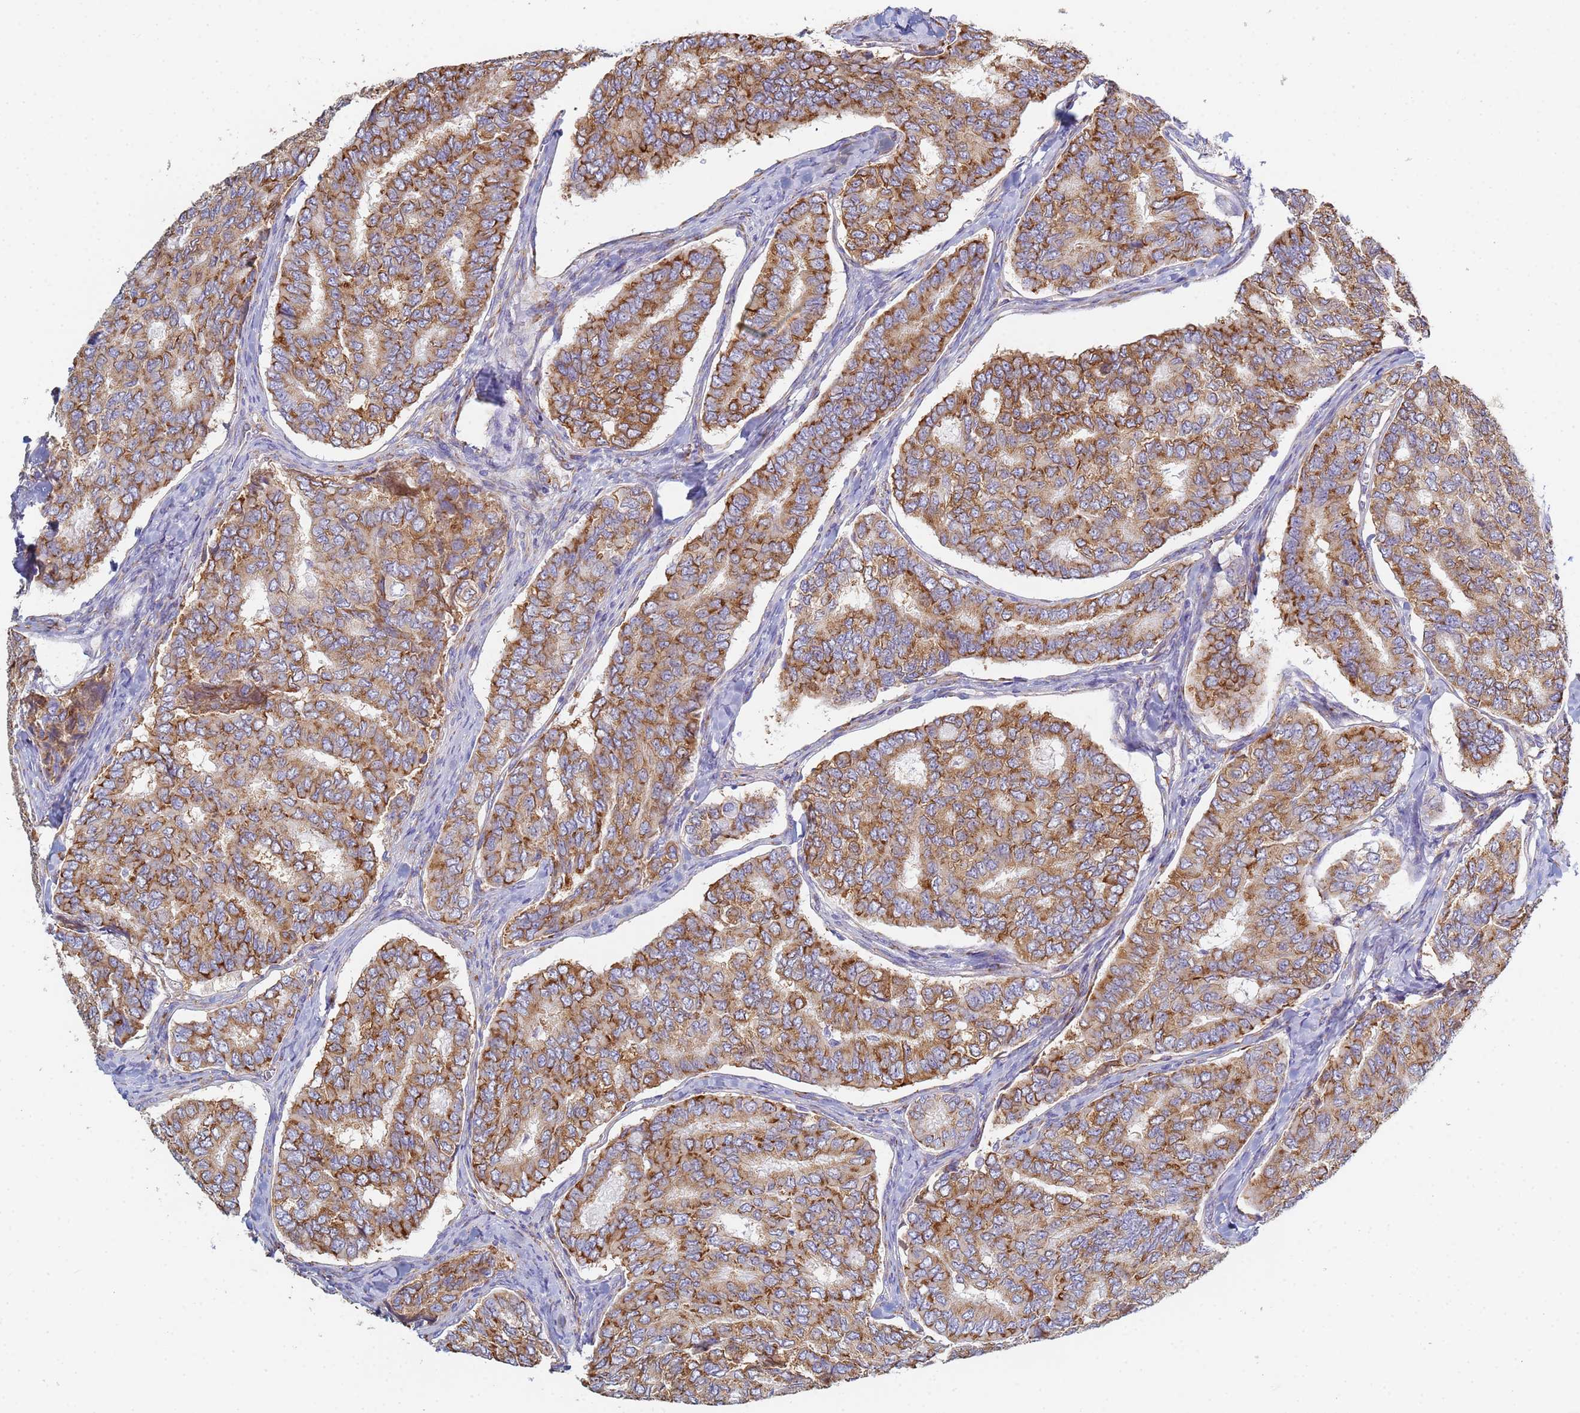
{"staining": {"intensity": "moderate", "quantity": ">75%", "location": "cytoplasmic/membranous"}, "tissue": "thyroid cancer", "cell_type": "Tumor cells", "image_type": "cancer", "snomed": [{"axis": "morphology", "description": "Papillary adenocarcinoma, NOS"}, {"axis": "topography", "description": "Thyroid gland"}], "caption": "Immunohistochemistry staining of thyroid cancer, which shows medium levels of moderate cytoplasmic/membranous positivity in about >75% of tumor cells indicating moderate cytoplasmic/membranous protein staining. The staining was performed using DAB (brown) for protein detection and nuclei were counterstained in hematoxylin (blue).", "gene": "GDAP2", "patient": {"sex": "female", "age": 35}}